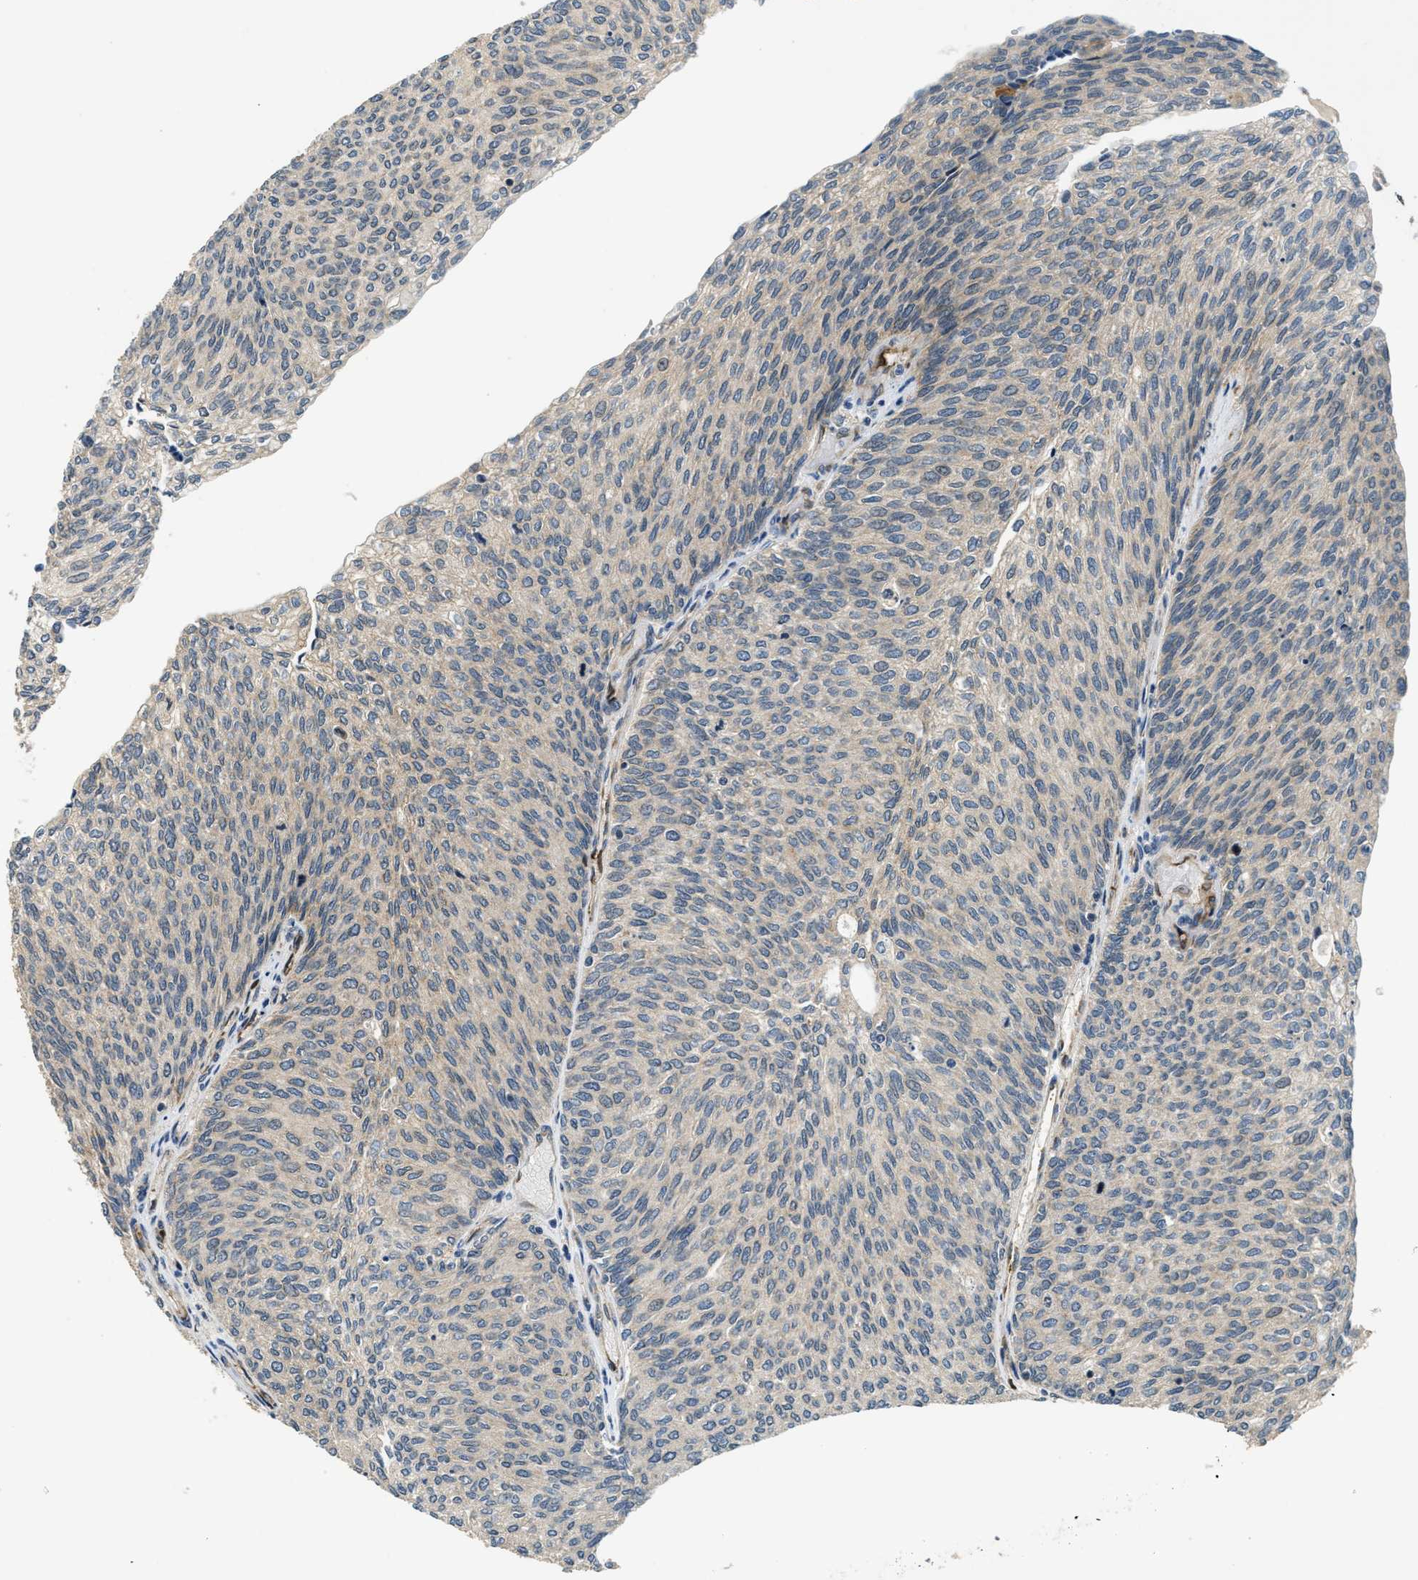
{"staining": {"intensity": "negative", "quantity": "none", "location": "none"}, "tissue": "urothelial cancer", "cell_type": "Tumor cells", "image_type": "cancer", "snomed": [{"axis": "morphology", "description": "Urothelial carcinoma, Low grade"}, {"axis": "topography", "description": "Urinary bladder"}], "caption": "Immunohistochemistry histopathology image of neoplastic tissue: urothelial cancer stained with DAB (3,3'-diaminobenzidine) demonstrates no significant protein positivity in tumor cells.", "gene": "ALOX12", "patient": {"sex": "female", "age": 79}}